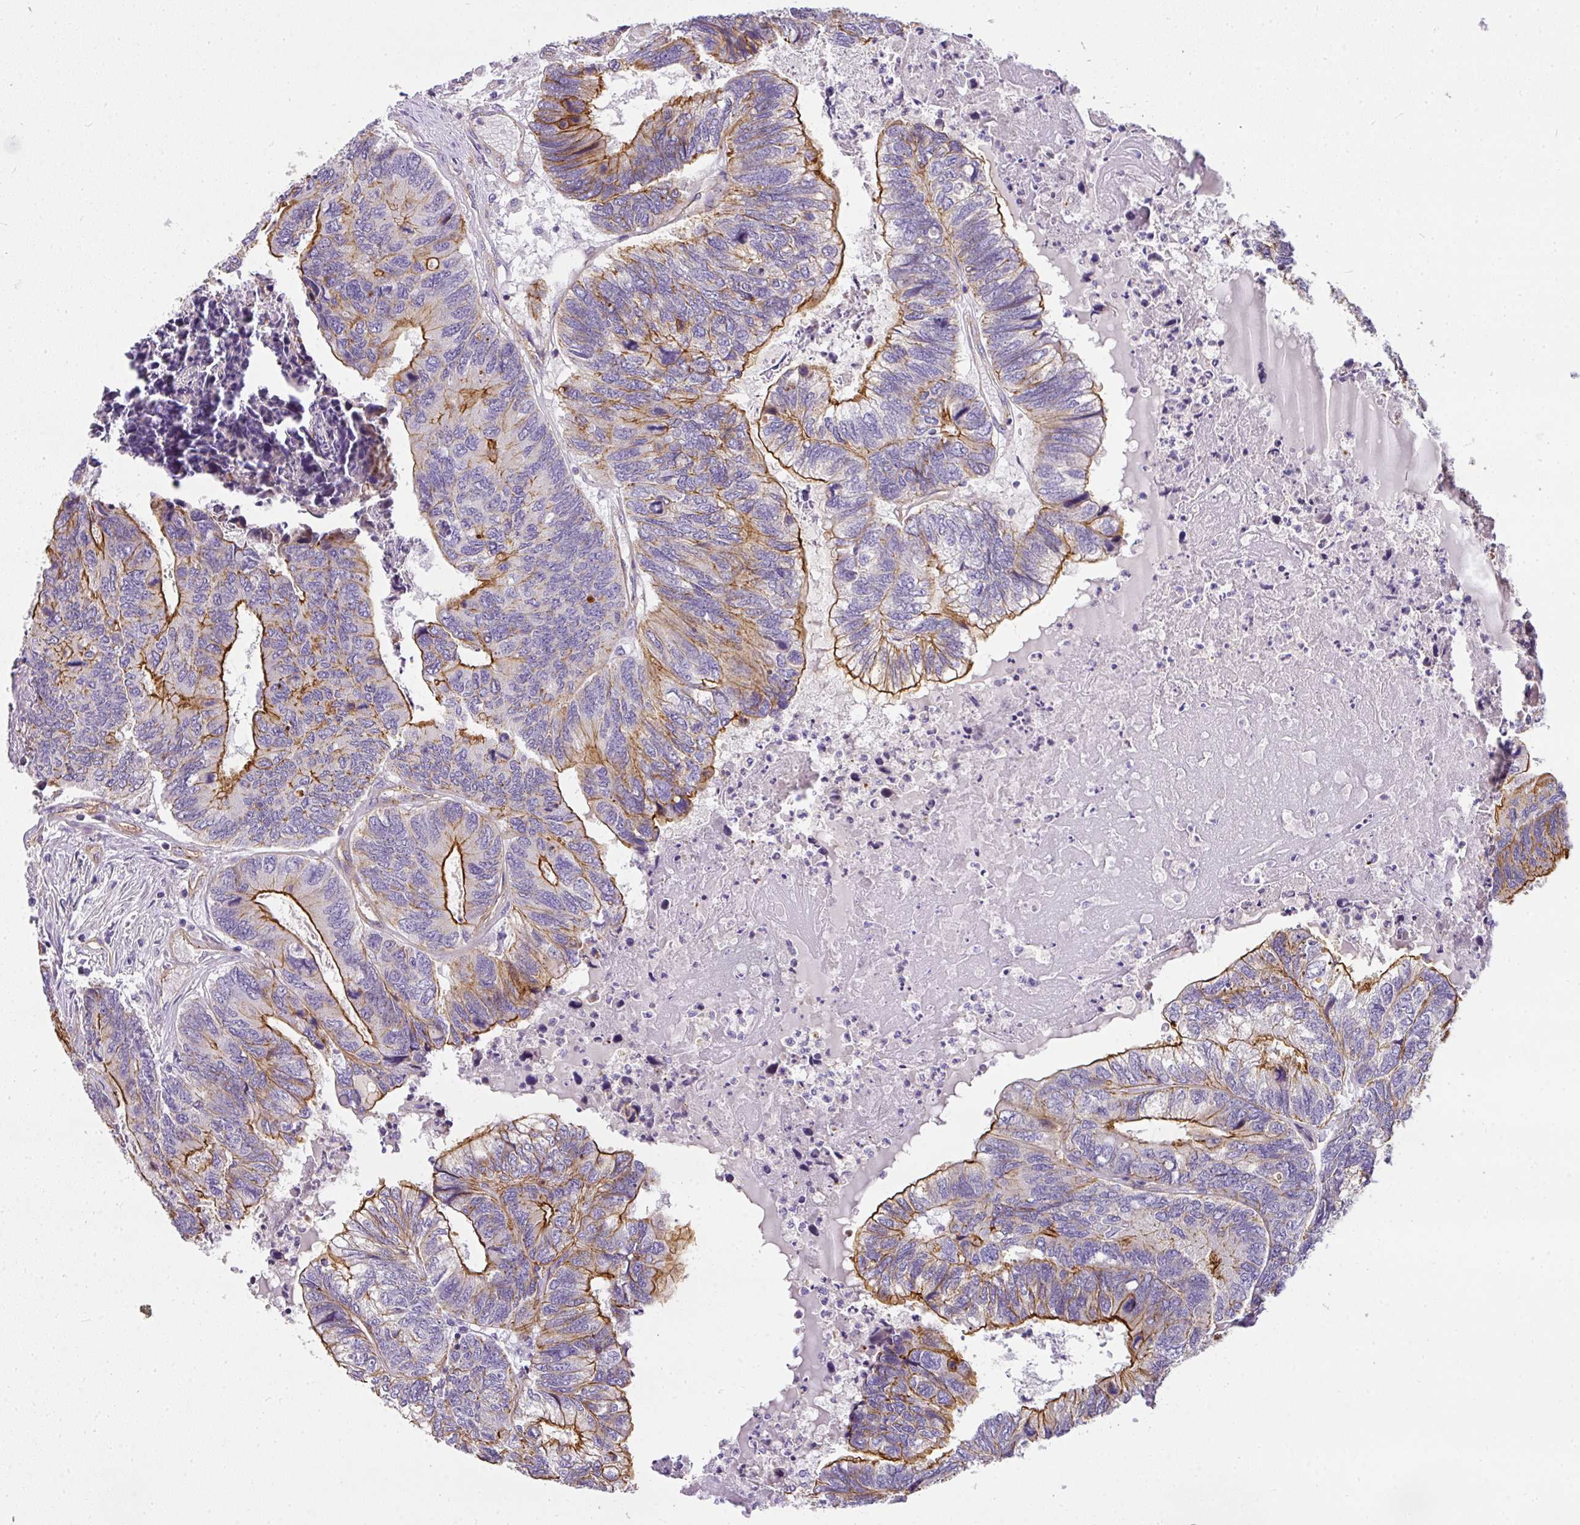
{"staining": {"intensity": "moderate", "quantity": ">75%", "location": "cytoplasmic/membranous"}, "tissue": "colorectal cancer", "cell_type": "Tumor cells", "image_type": "cancer", "snomed": [{"axis": "morphology", "description": "Adenocarcinoma, NOS"}, {"axis": "topography", "description": "Colon"}], "caption": "Adenocarcinoma (colorectal) stained with a protein marker demonstrates moderate staining in tumor cells.", "gene": "OR11H4", "patient": {"sex": "female", "age": 67}}